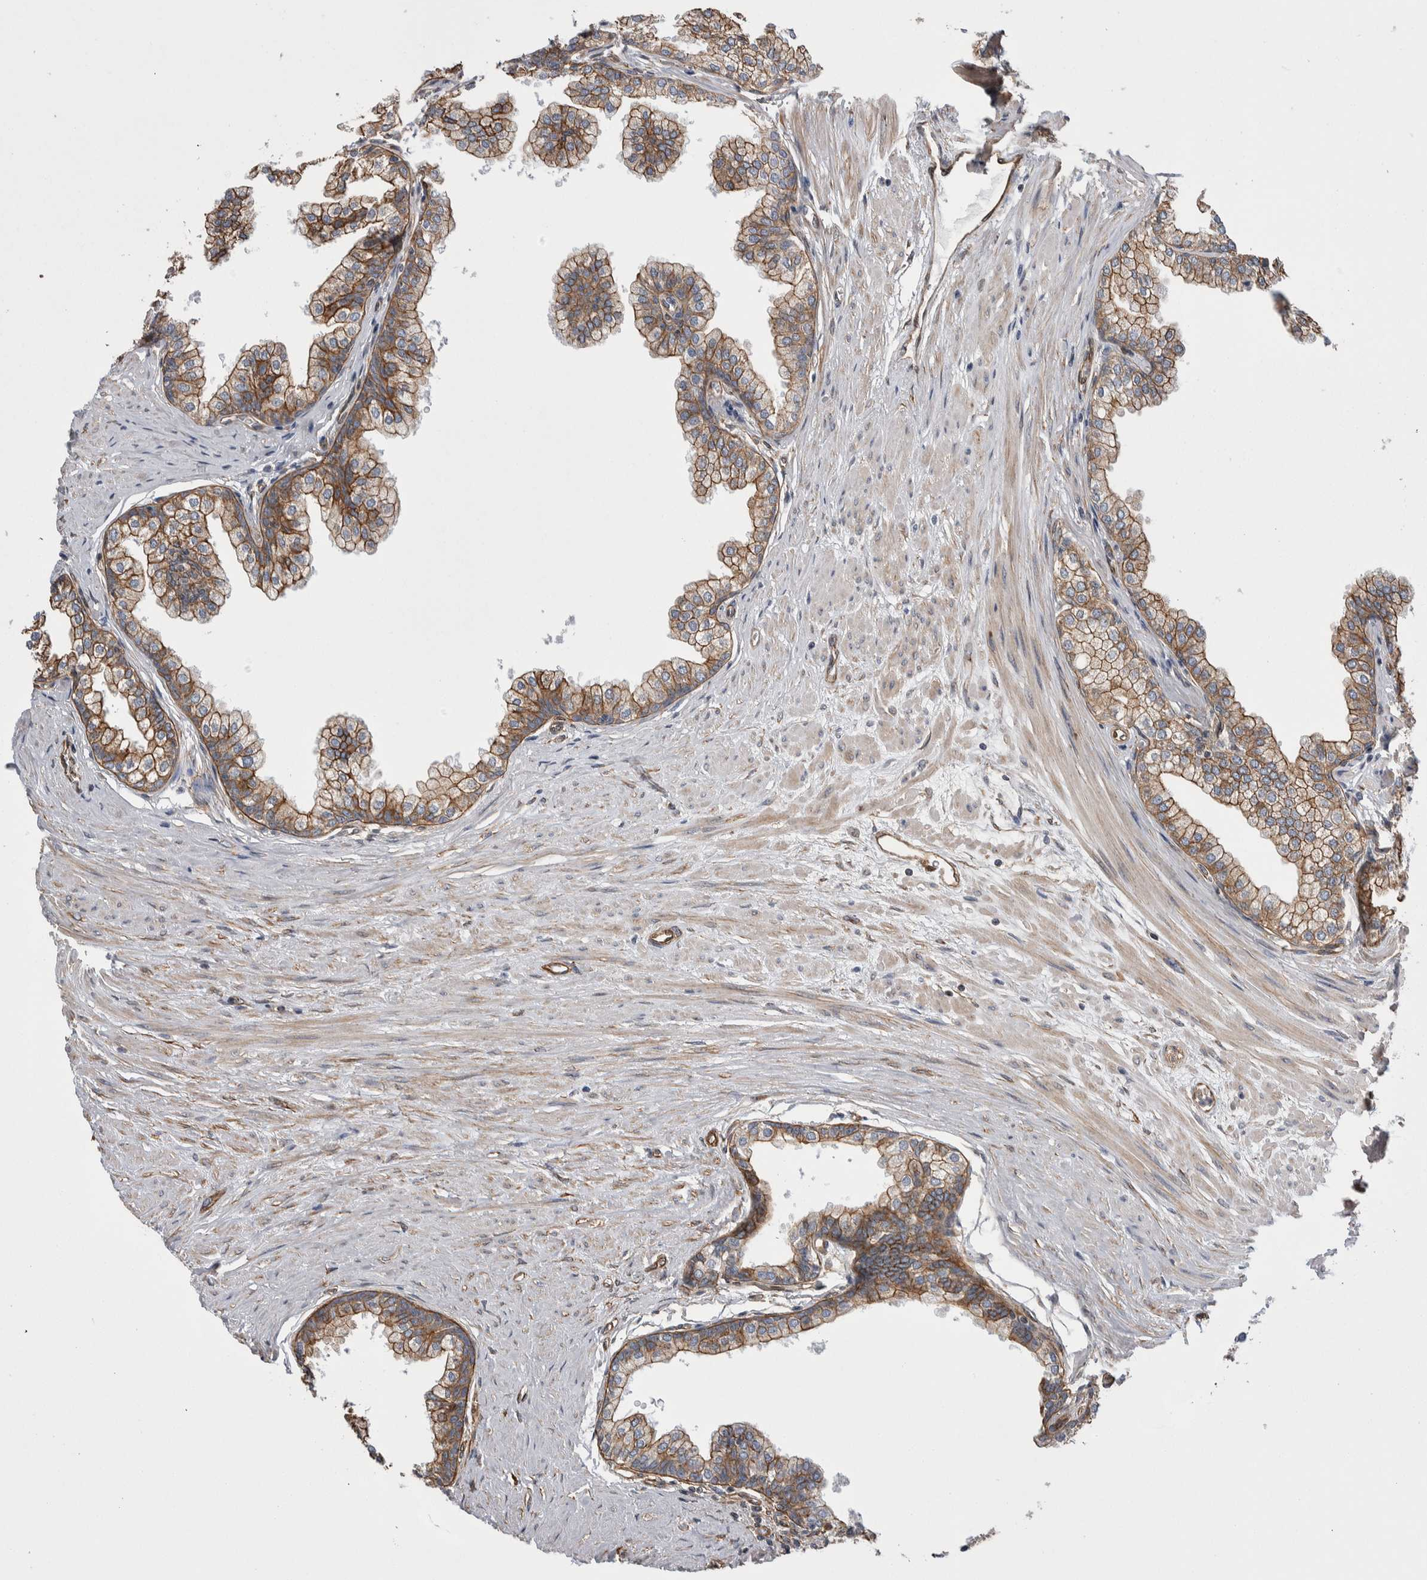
{"staining": {"intensity": "moderate", "quantity": ">75%", "location": "cytoplasmic/membranous"}, "tissue": "prostate", "cell_type": "Glandular cells", "image_type": "normal", "snomed": [{"axis": "morphology", "description": "Normal tissue, NOS"}, {"axis": "morphology", "description": "Urothelial carcinoma, Low grade"}, {"axis": "topography", "description": "Urinary bladder"}, {"axis": "topography", "description": "Prostate"}], "caption": "The image exhibits immunohistochemical staining of normal prostate. There is moderate cytoplasmic/membranous expression is identified in about >75% of glandular cells. (IHC, brightfield microscopy, high magnification).", "gene": "KIF12", "patient": {"sex": "male", "age": 60}}